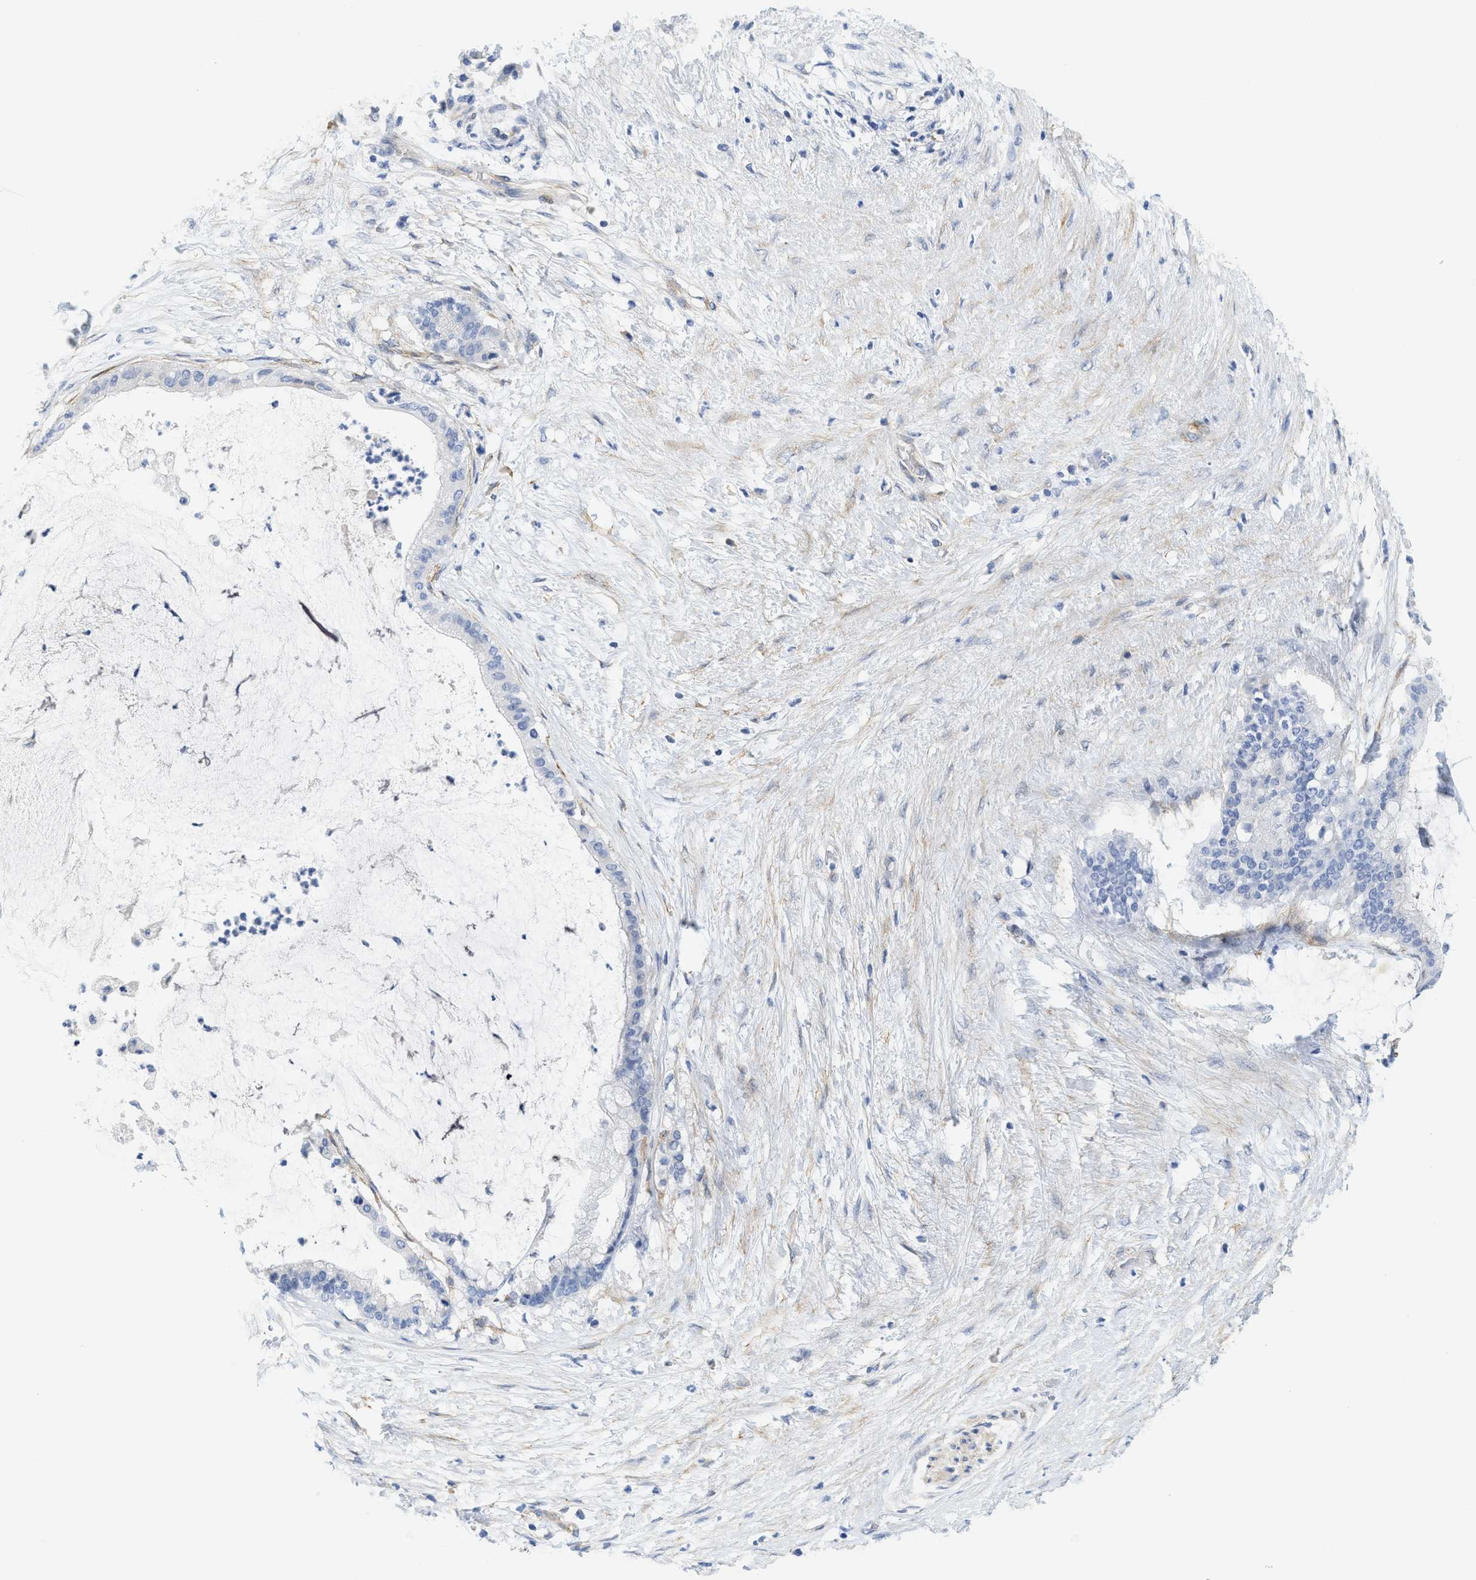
{"staining": {"intensity": "negative", "quantity": "none", "location": "none"}, "tissue": "pancreatic cancer", "cell_type": "Tumor cells", "image_type": "cancer", "snomed": [{"axis": "morphology", "description": "Adenocarcinoma, NOS"}, {"axis": "topography", "description": "Pancreas"}], "caption": "Histopathology image shows no significant protein positivity in tumor cells of pancreatic cancer (adenocarcinoma).", "gene": "TUB", "patient": {"sex": "male", "age": 41}}